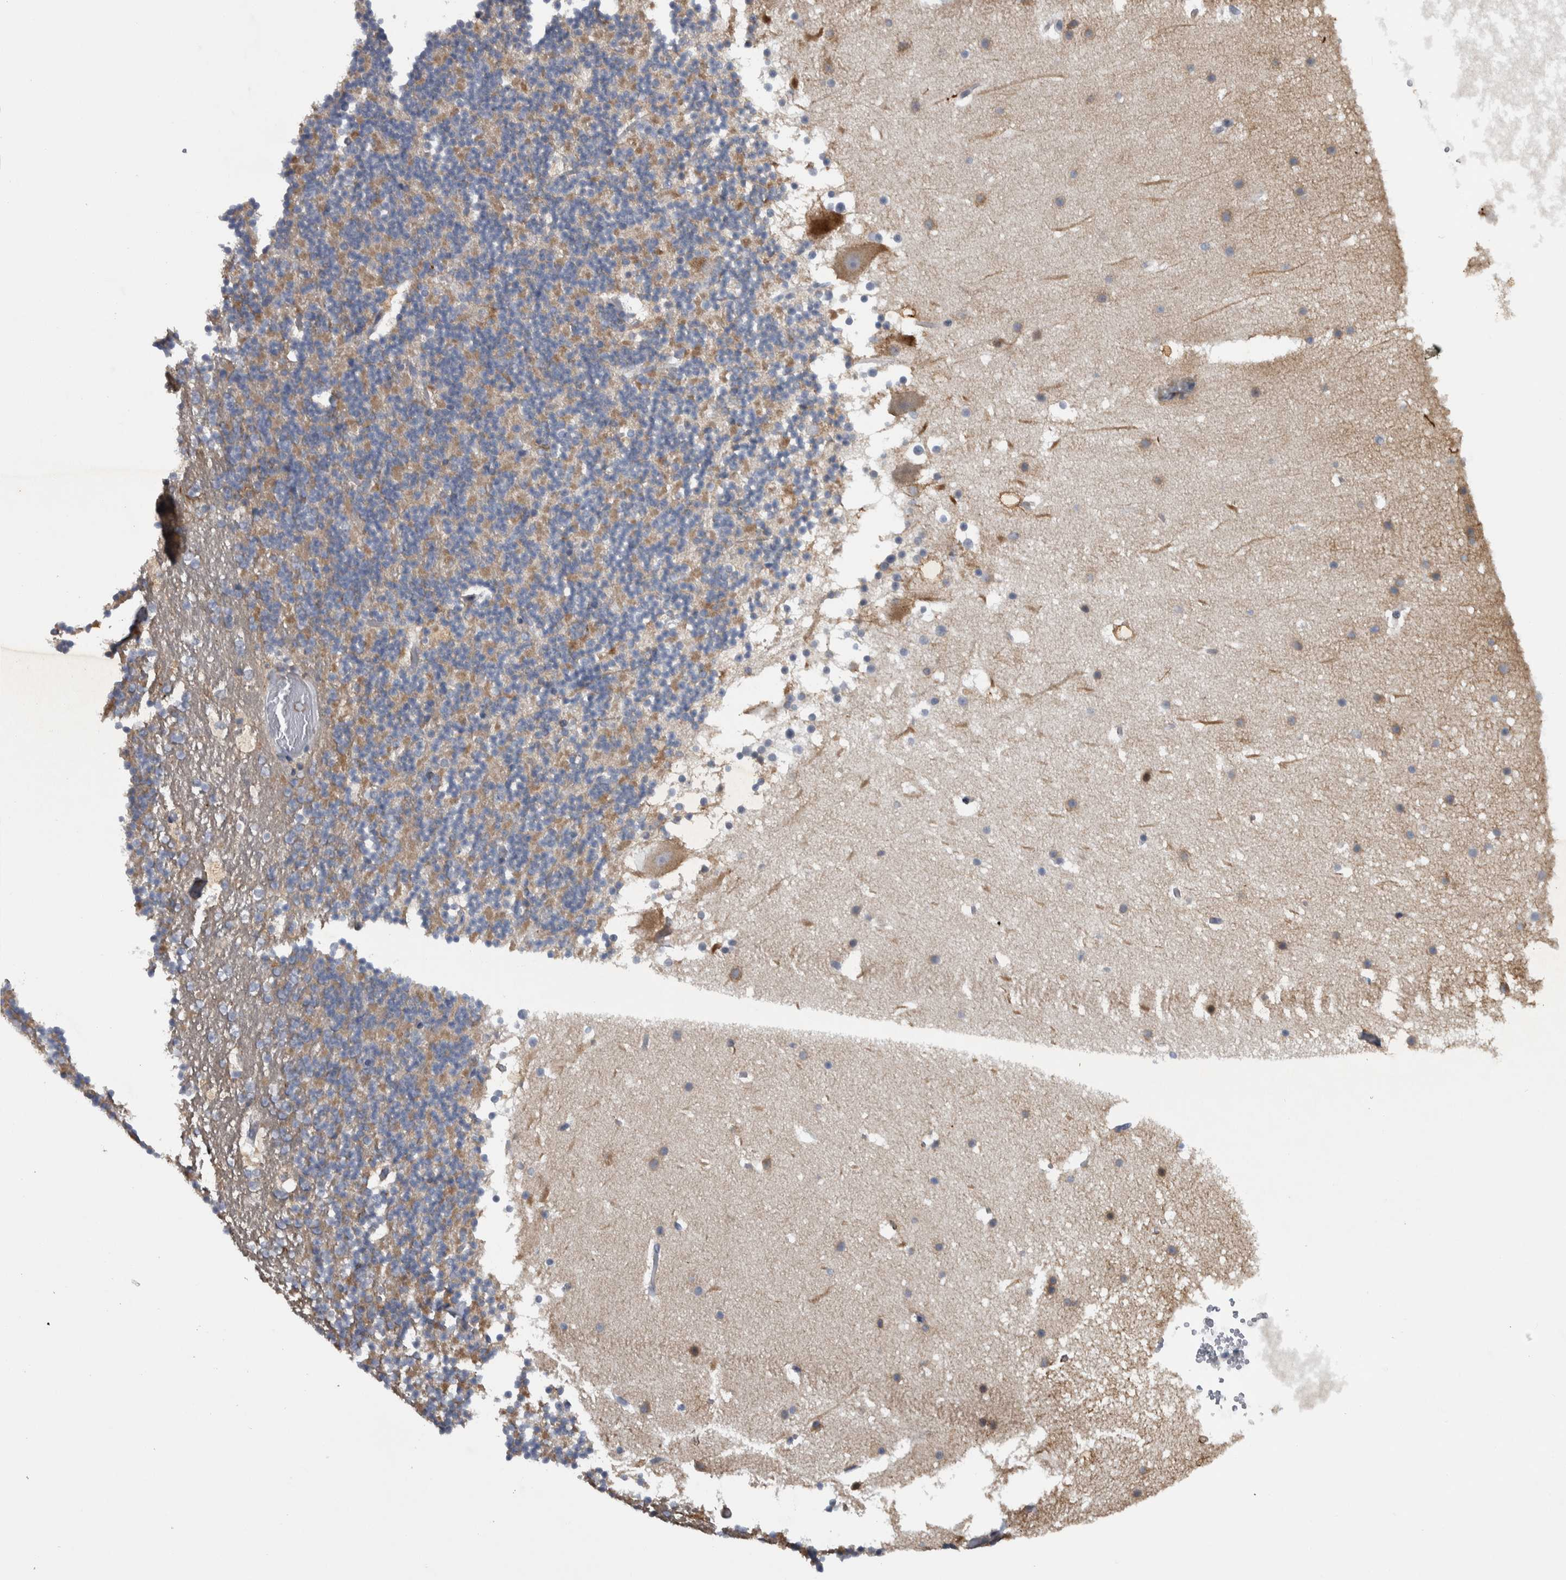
{"staining": {"intensity": "weak", "quantity": ">75%", "location": "cytoplasmic/membranous"}, "tissue": "cerebellum", "cell_type": "Cells in granular layer", "image_type": "normal", "snomed": [{"axis": "morphology", "description": "Normal tissue, NOS"}, {"axis": "topography", "description": "Cerebellum"}], "caption": "Brown immunohistochemical staining in unremarkable cerebellum demonstrates weak cytoplasmic/membranous expression in approximately >75% of cells in granular layer.", "gene": "NT5C2", "patient": {"sex": "male", "age": 57}}